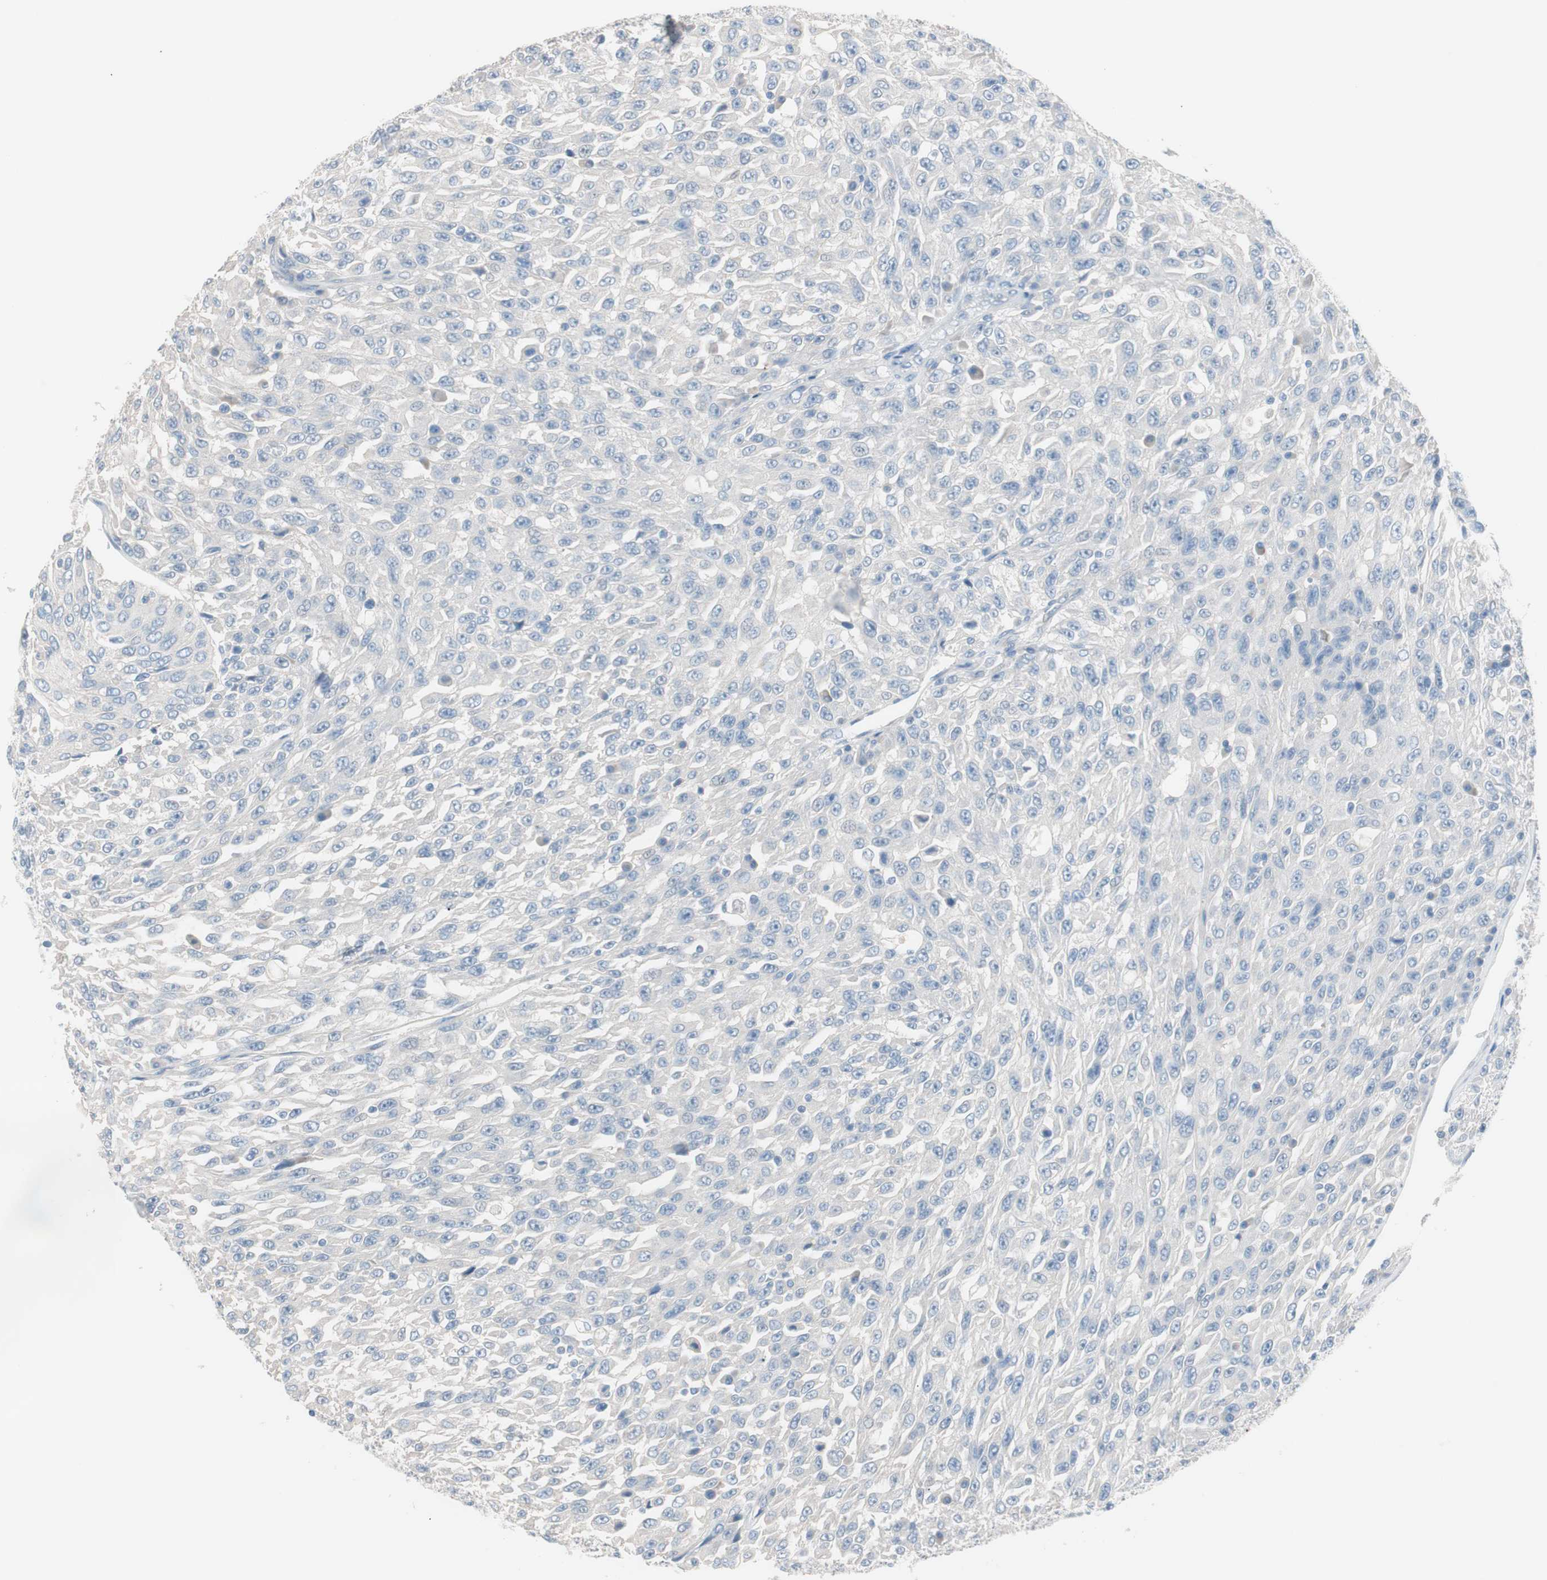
{"staining": {"intensity": "negative", "quantity": "none", "location": "none"}, "tissue": "urothelial cancer", "cell_type": "Tumor cells", "image_type": "cancer", "snomed": [{"axis": "morphology", "description": "Urothelial carcinoma, High grade"}, {"axis": "topography", "description": "Urinary bladder"}], "caption": "IHC image of urothelial cancer stained for a protein (brown), which displays no positivity in tumor cells.", "gene": "VIL1", "patient": {"sex": "male", "age": 66}}